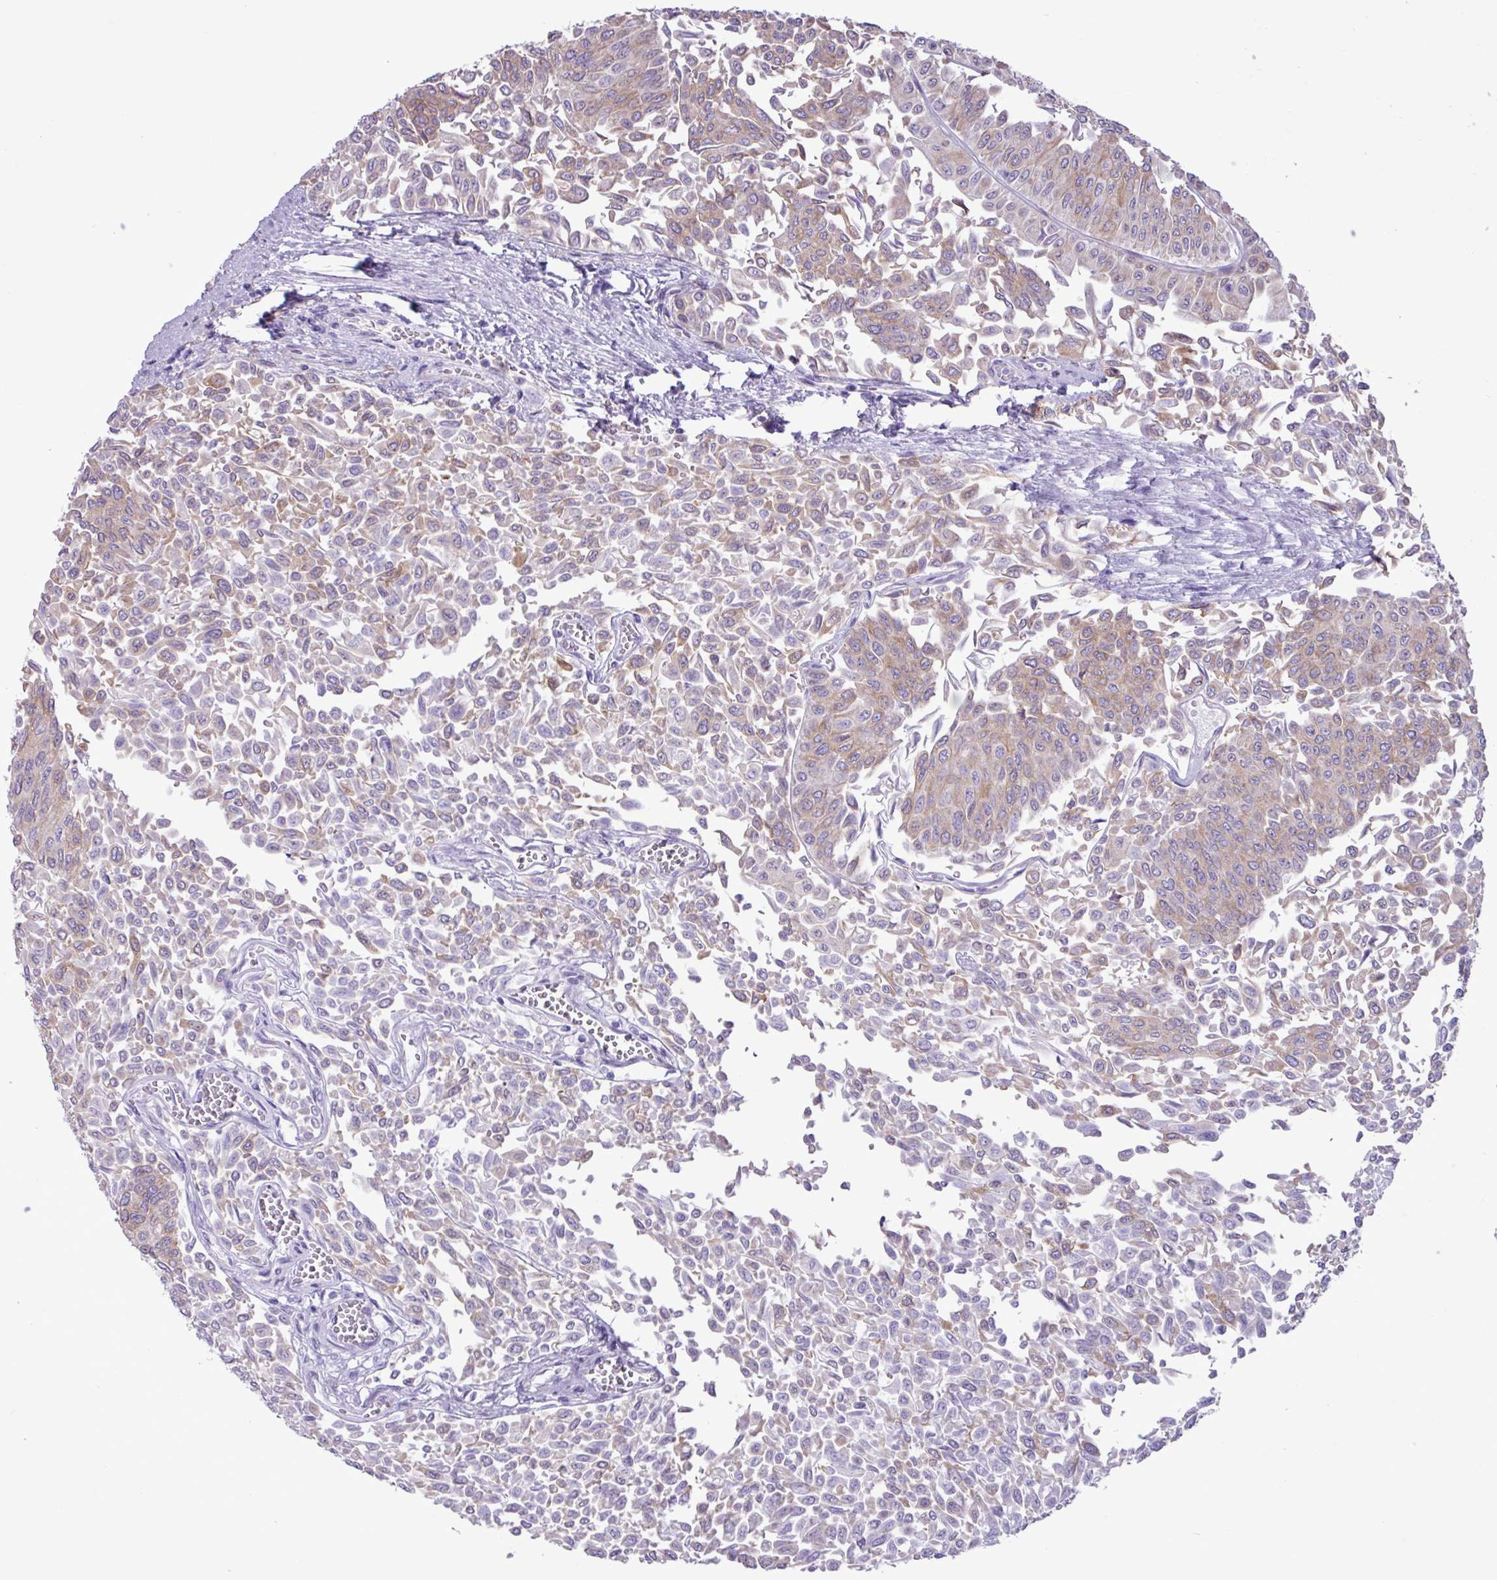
{"staining": {"intensity": "weak", "quantity": "25%-75%", "location": "cytoplasmic/membranous"}, "tissue": "urothelial cancer", "cell_type": "Tumor cells", "image_type": "cancer", "snomed": [{"axis": "morphology", "description": "Urothelial carcinoma, NOS"}, {"axis": "topography", "description": "Urinary bladder"}], "caption": "Tumor cells reveal low levels of weak cytoplasmic/membranous expression in about 25%-75% of cells in human urothelial cancer. The staining was performed using DAB (3,3'-diaminobenzidine), with brown indicating positive protein expression. Nuclei are stained blue with hematoxylin.", "gene": "SLC38A1", "patient": {"sex": "male", "age": 59}}